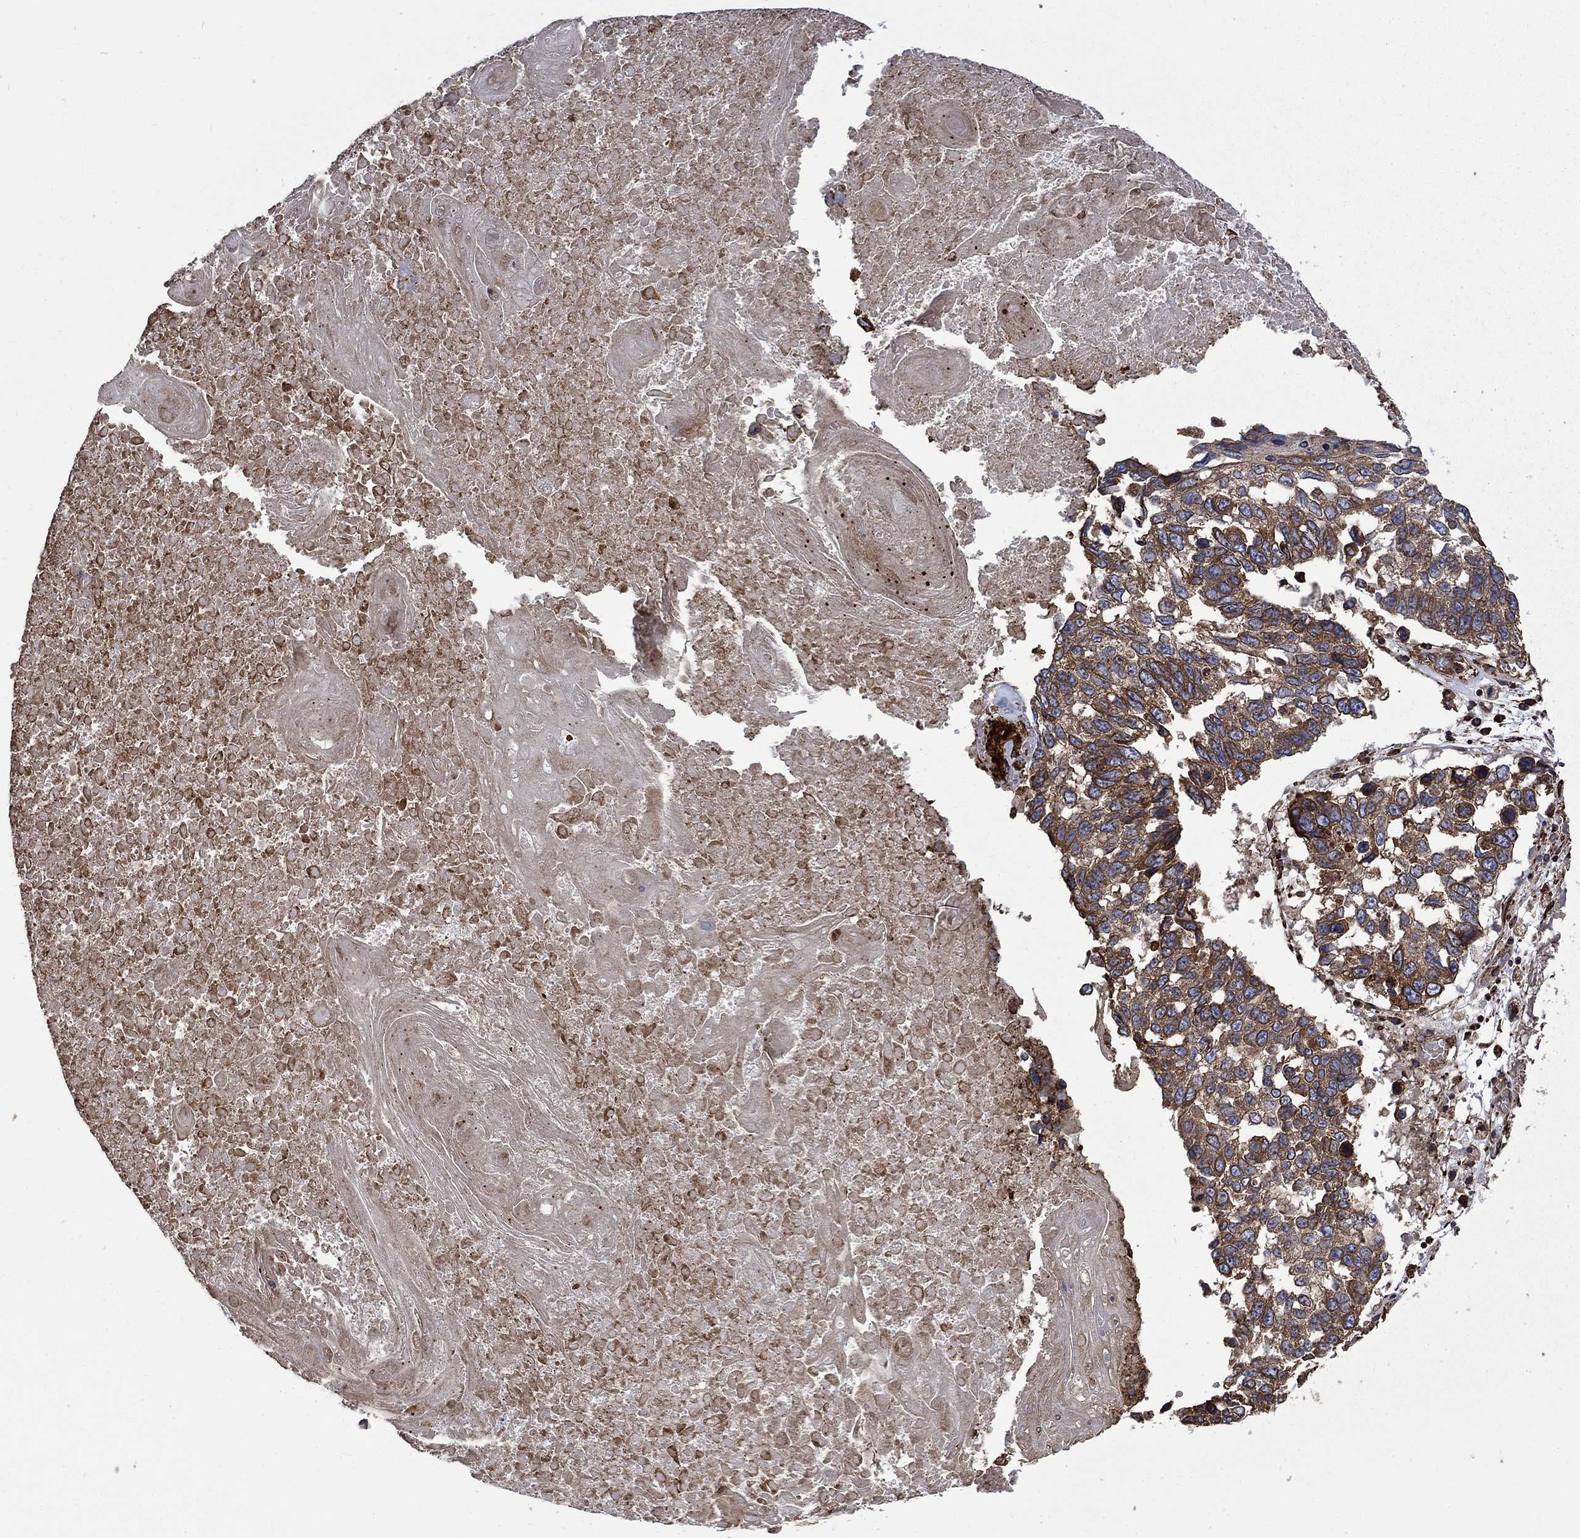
{"staining": {"intensity": "moderate", "quantity": ">75%", "location": "cytoplasmic/membranous"}, "tissue": "lung cancer", "cell_type": "Tumor cells", "image_type": "cancer", "snomed": [{"axis": "morphology", "description": "Squamous cell carcinoma, NOS"}, {"axis": "topography", "description": "Lung"}], "caption": "Immunohistochemistry (IHC) micrograph of neoplastic tissue: human lung cancer stained using immunohistochemistry (IHC) reveals medium levels of moderate protein expression localized specifically in the cytoplasmic/membranous of tumor cells, appearing as a cytoplasmic/membranous brown color.", "gene": "CUTC", "patient": {"sex": "male", "age": 82}}